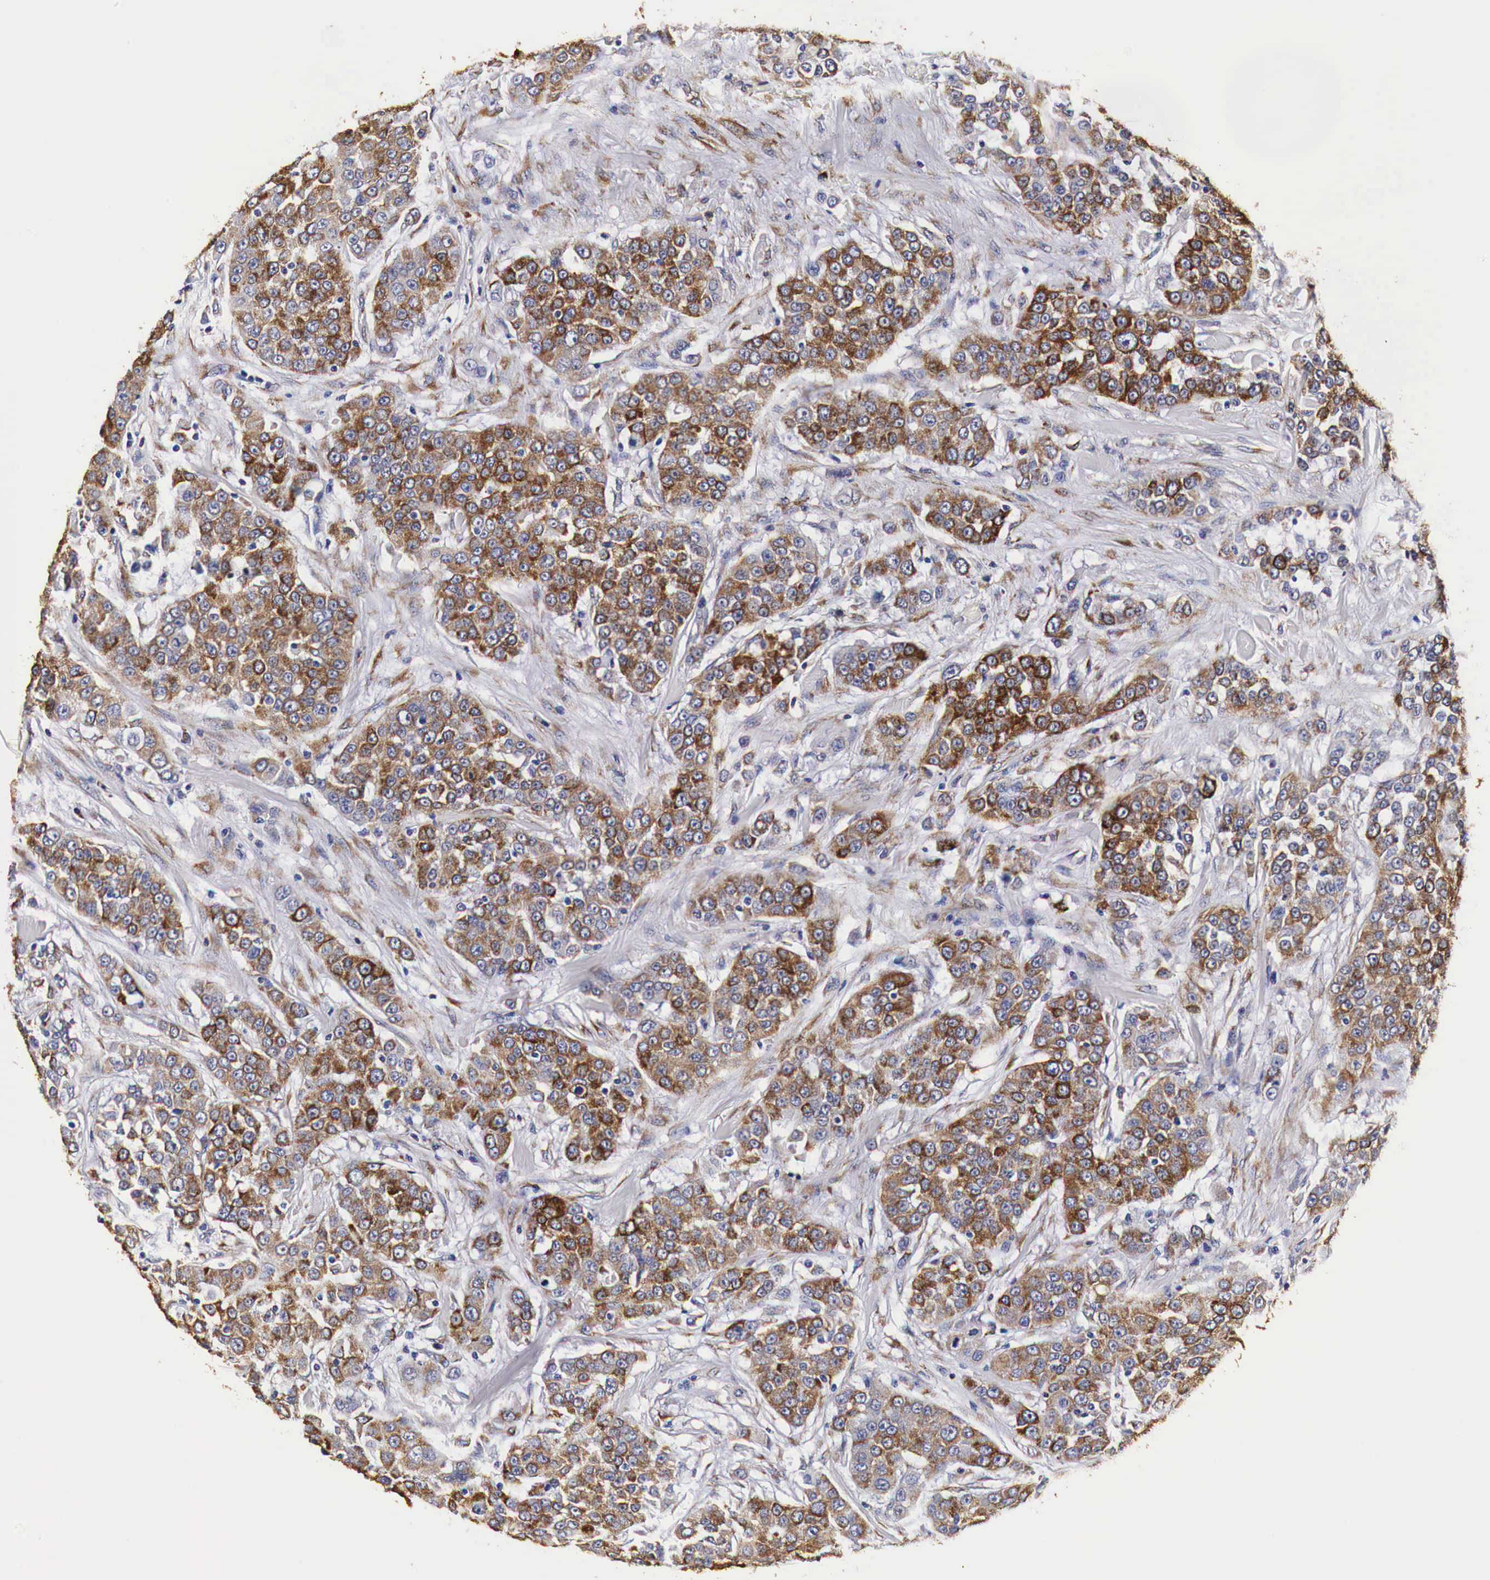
{"staining": {"intensity": "moderate", "quantity": ">75%", "location": "cytoplasmic/membranous"}, "tissue": "urothelial cancer", "cell_type": "Tumor cells", "image_type": "cancer", "snomed": [{"axis": "morphology", "description": "Urothelial carcinoma, High grade"}, {"axis": "topography", "description": "Urinary bladder"}], "caption": "Immunohistochemistry (DAB (3,3'-diaminobenzidine)) staining of urothelial cancer shows moderate cytoplasmic/membranous protein staining in about >75% of tumor cells. (IHC, brightfield microscopy, high magnification).", "gene": "CKAP4", "patient": {"sex": "female", "age": 80}}